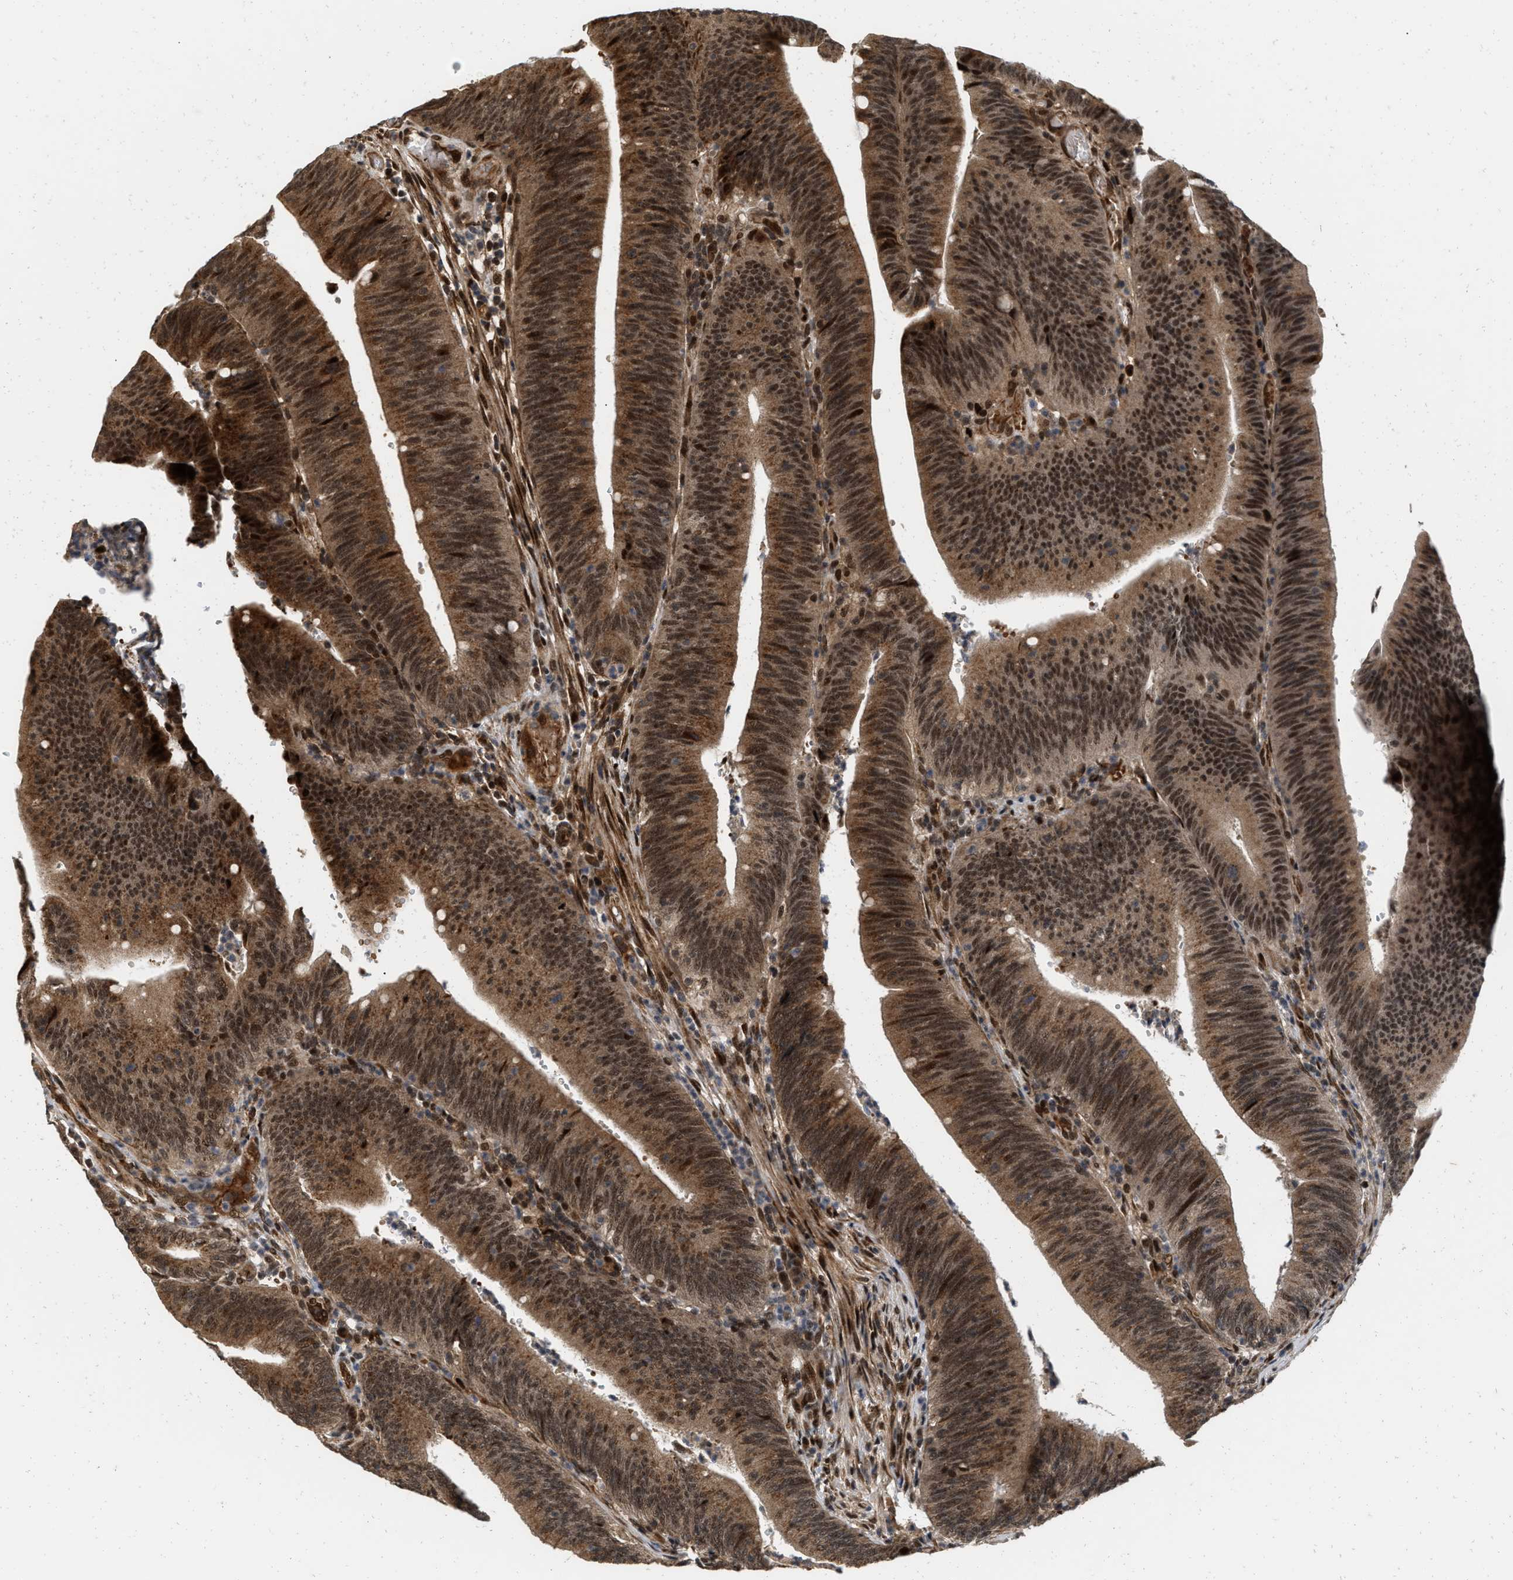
{"staining": {"intensity": "strong", "quantity": ">75%", "location": "cytoplasmic/membranous,nuclear"}, "tissue": "colorectal cancer", "cell_type": "Tumor cells", "image_type": "cancer", "snomed": [{"axis": "morphology", "description": "Normal tissue, NOS"}, {"axis": "morphology", "description": "Adenocarcinoma, NOS"}, {"axis": "topography", "description": "Rectum"}], "caption": "Immunohistochemical staining of human colorectal adenocarcinoma displays strong cytoplasmic/membranous and nuclear protein expression in about >75% of tumor cells.", "gene": "ANKRD11", "patient": {"sex": "female", "age": 66}}